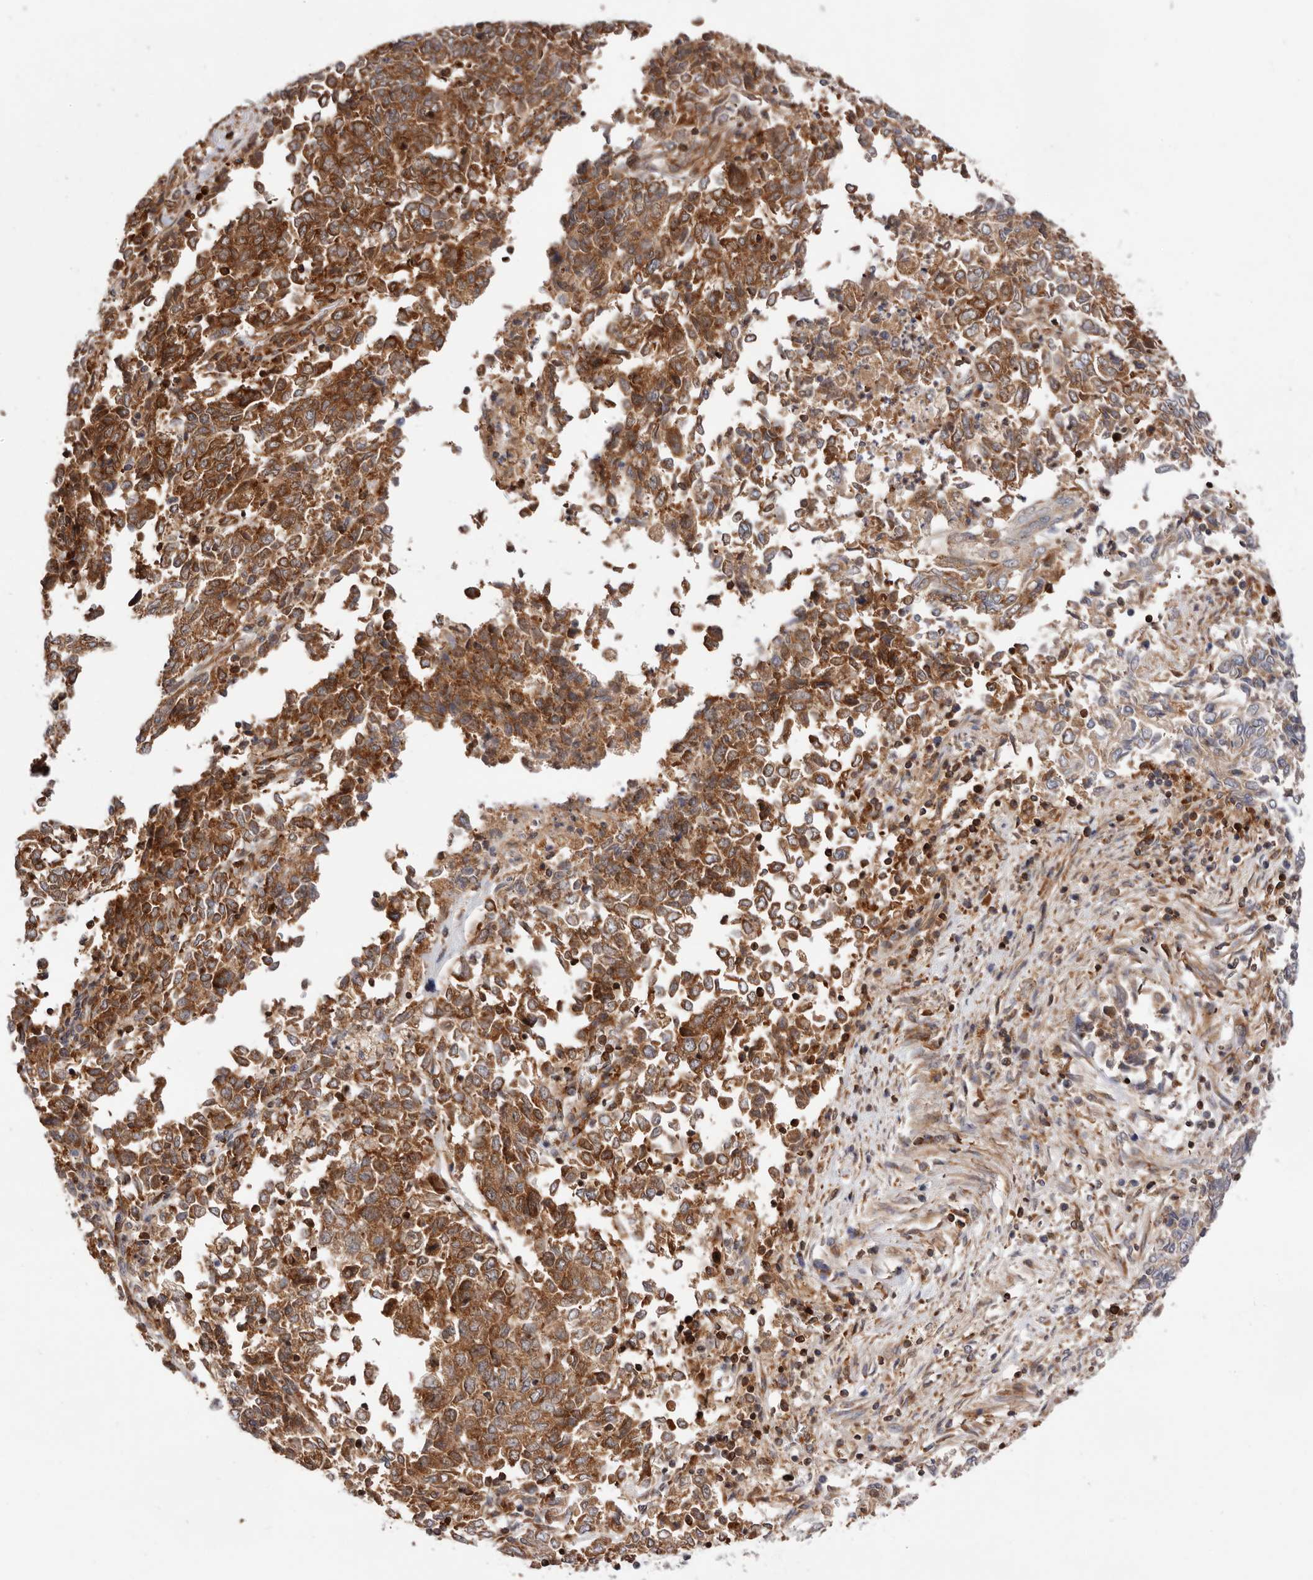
{"staining": {"intensity": "strong", "quantity": "25%-75%", "location": "cytoplasmic/membranous"}, "tissue": "endometrial cancer", "cell_type": "Tumor cells", "image_type": "cancer", "snomed": [{"axis": "morphology", "description": "Adenocarcinoma, NOS"}, {"axis": "topography", "description": "Endometrium"}], "caption": "Immunohistochemical staining of human endometrial cancer reveals high levels of strong cytoplasmic/membranous positivity in about 25%-75% of tumor cells.", "gene": "RNF213", "patient": {"sex": "female", "age": 80}}